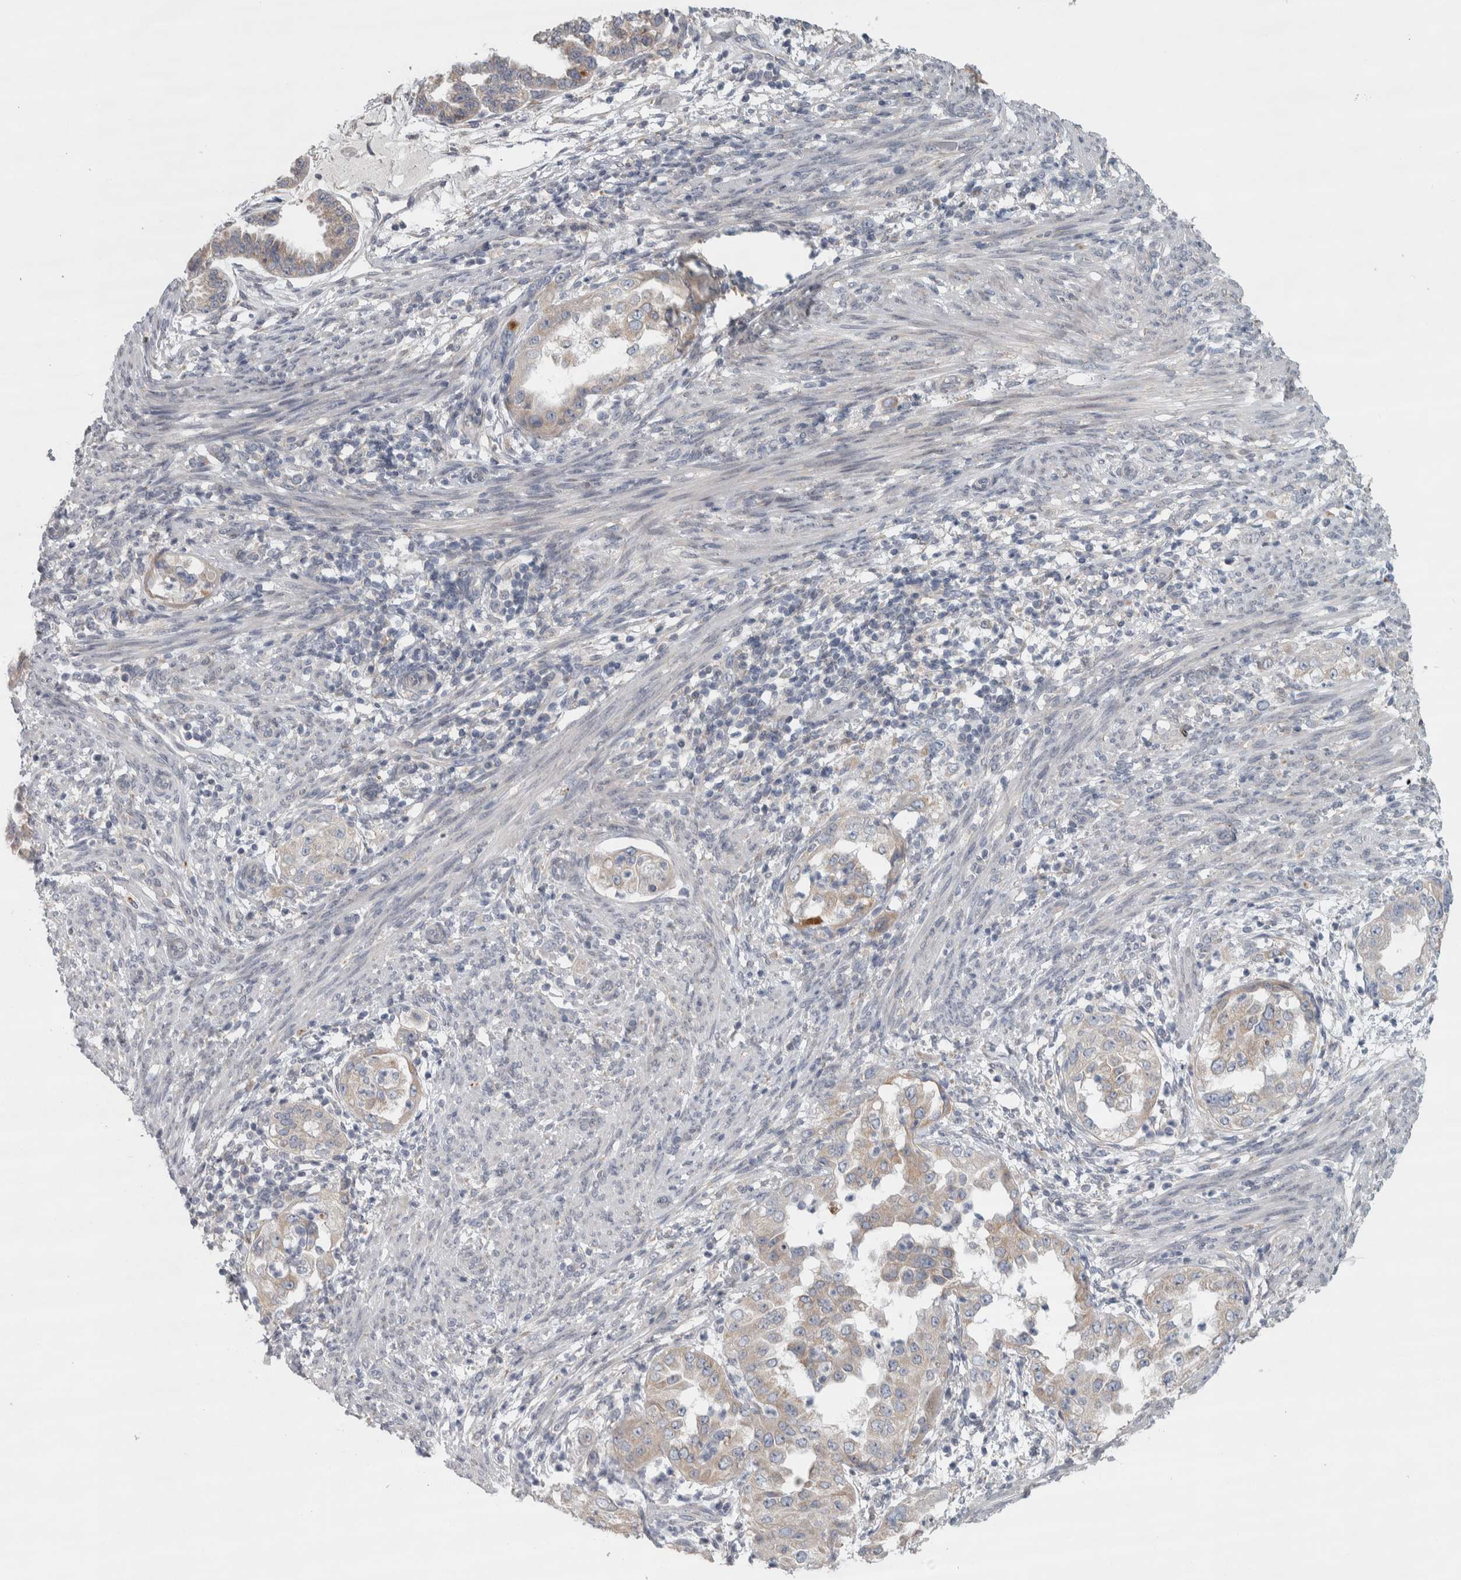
{"staining": {"intensity": "weak", "quantity": ">75%", "location": "cytoplasmic/membranous"}, "tissue": "endometrial cancer", "cell_type": "Tumor cells", "image_type": "cancer", "snomed": [{"axis": "morphology", "description": "Adenocarcinoma, NOS"}, {"axis": "topography", "description": "Endometrium"}], "caption": "Immunohistochemistry (IHC) image of neoplastic tissue: human endometrial adenocarcinoma stained using immunohistochemistry (IHC) exhibits low levels of weak protein expression localized specifically in the cytoplasmic/membranous of tumor cells, appearing as a cytoplasmic/membranous brown color.", "gene": "SIGMAR1", "patient": {"sex": "female", "age": 85}}